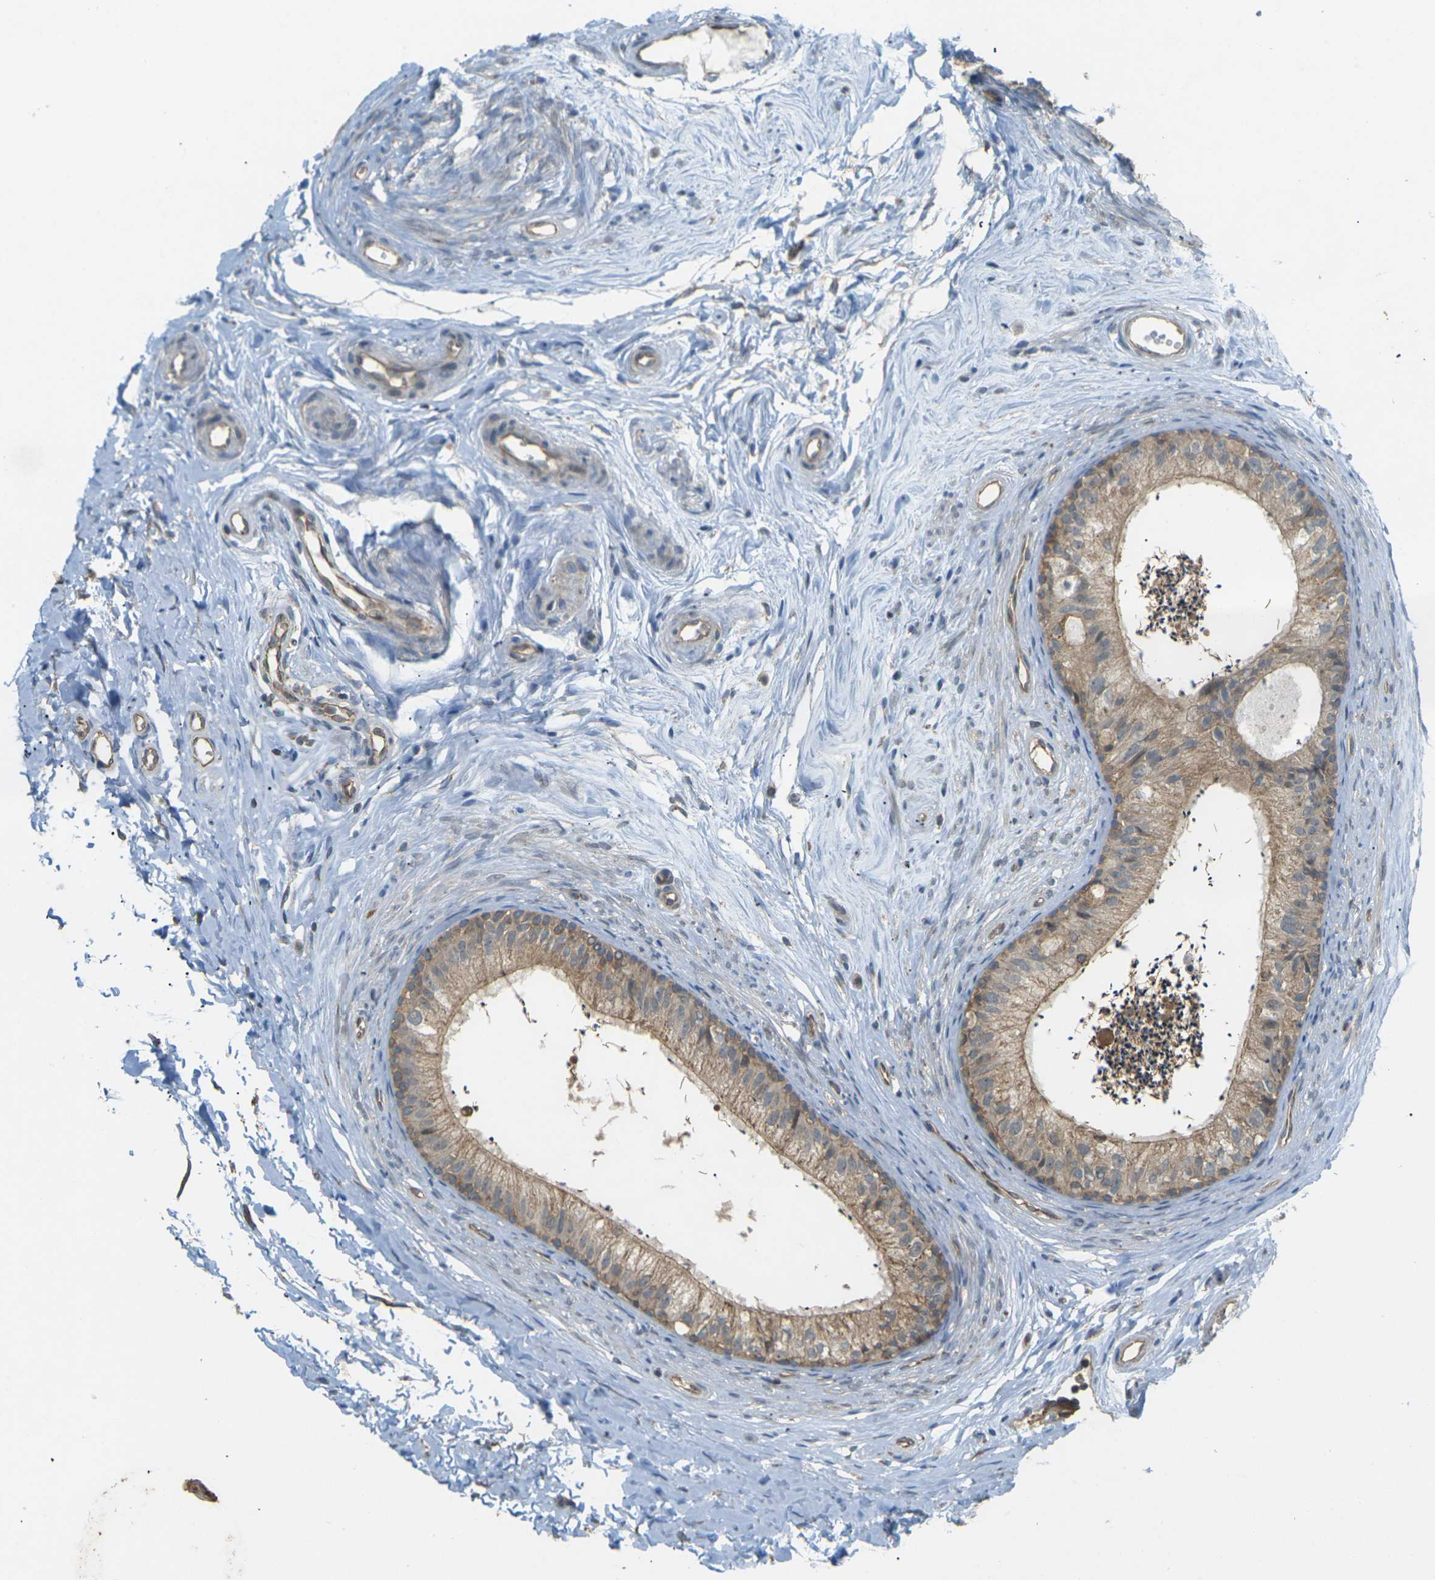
{"staining": {"intensity": "moderate", "quantity": ">75%", "location": "cytoplasmic/membranous"}, "tissue": "epididymis", "cell_type": "Glandular cells", "image_type": "normal", "snomed": [{"axis": "morphology", "description": "Normal tissue, NOS"}, {"axis": "topography", "description": "Epididymis"}], "caption": "Human epididymis stained with a brown dye reveals moderate cytoplasmic/membranous positive expression in approximately >75% of glandular cells.", "gene": "KSR1", "patient": {"sex": "male", "age": 56}}